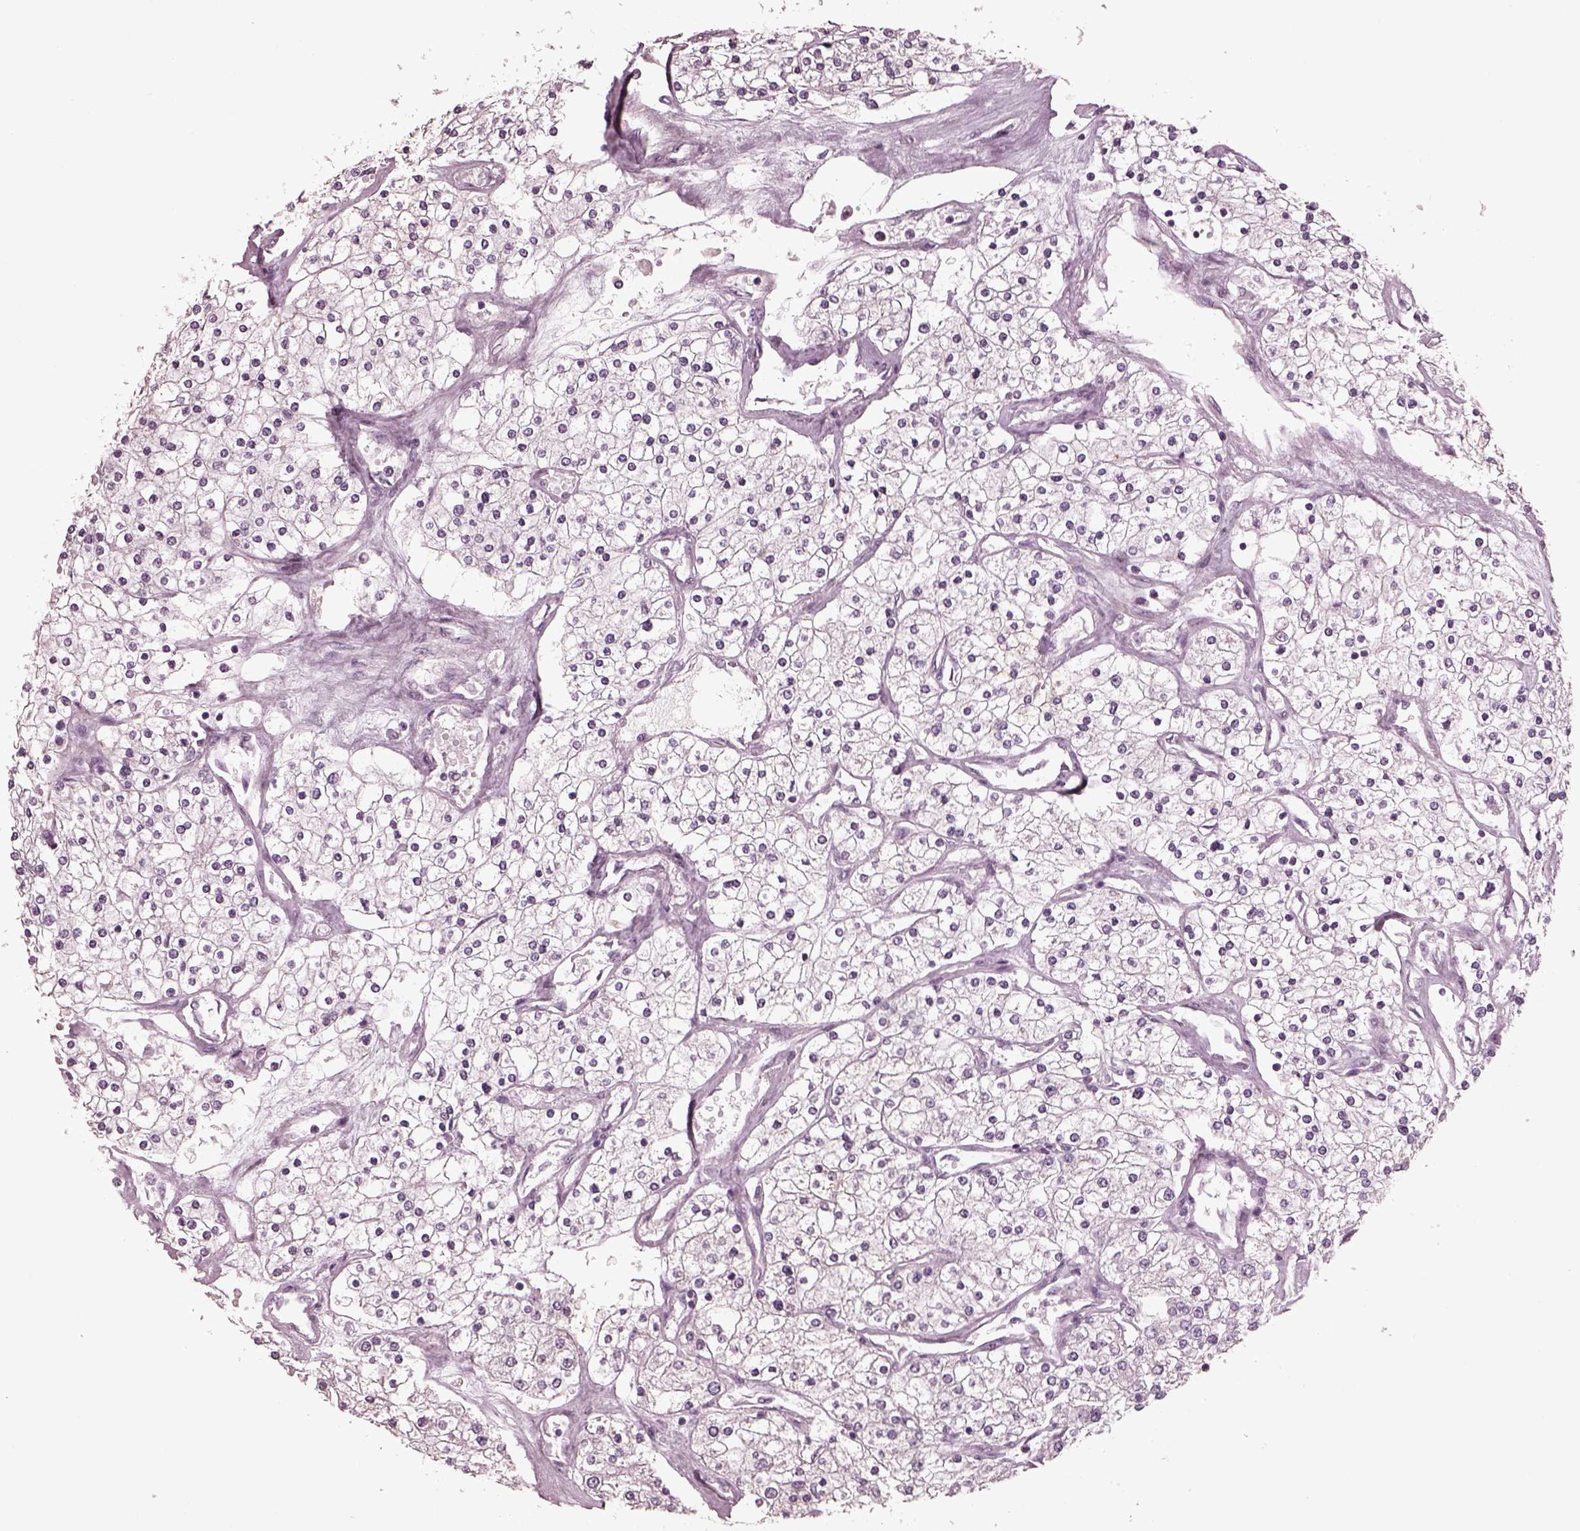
{"staining": {"intensity": "negative", "quantity": "none", "location": "none"}, "tissue": "renal cancer", "cell_type": "Tumor cells", "image_type": "cancer", "snomed": [{"axis": "morphology", "description": "Adenocarcinoma, NOS"}, {"axis": "topography", "description": "Kidney"}], "caption": "An image of human renal cancer is negative for staining in tumor cells.", "gene": "RCVRN", "patient": {"sex": "male", "age": 80}}